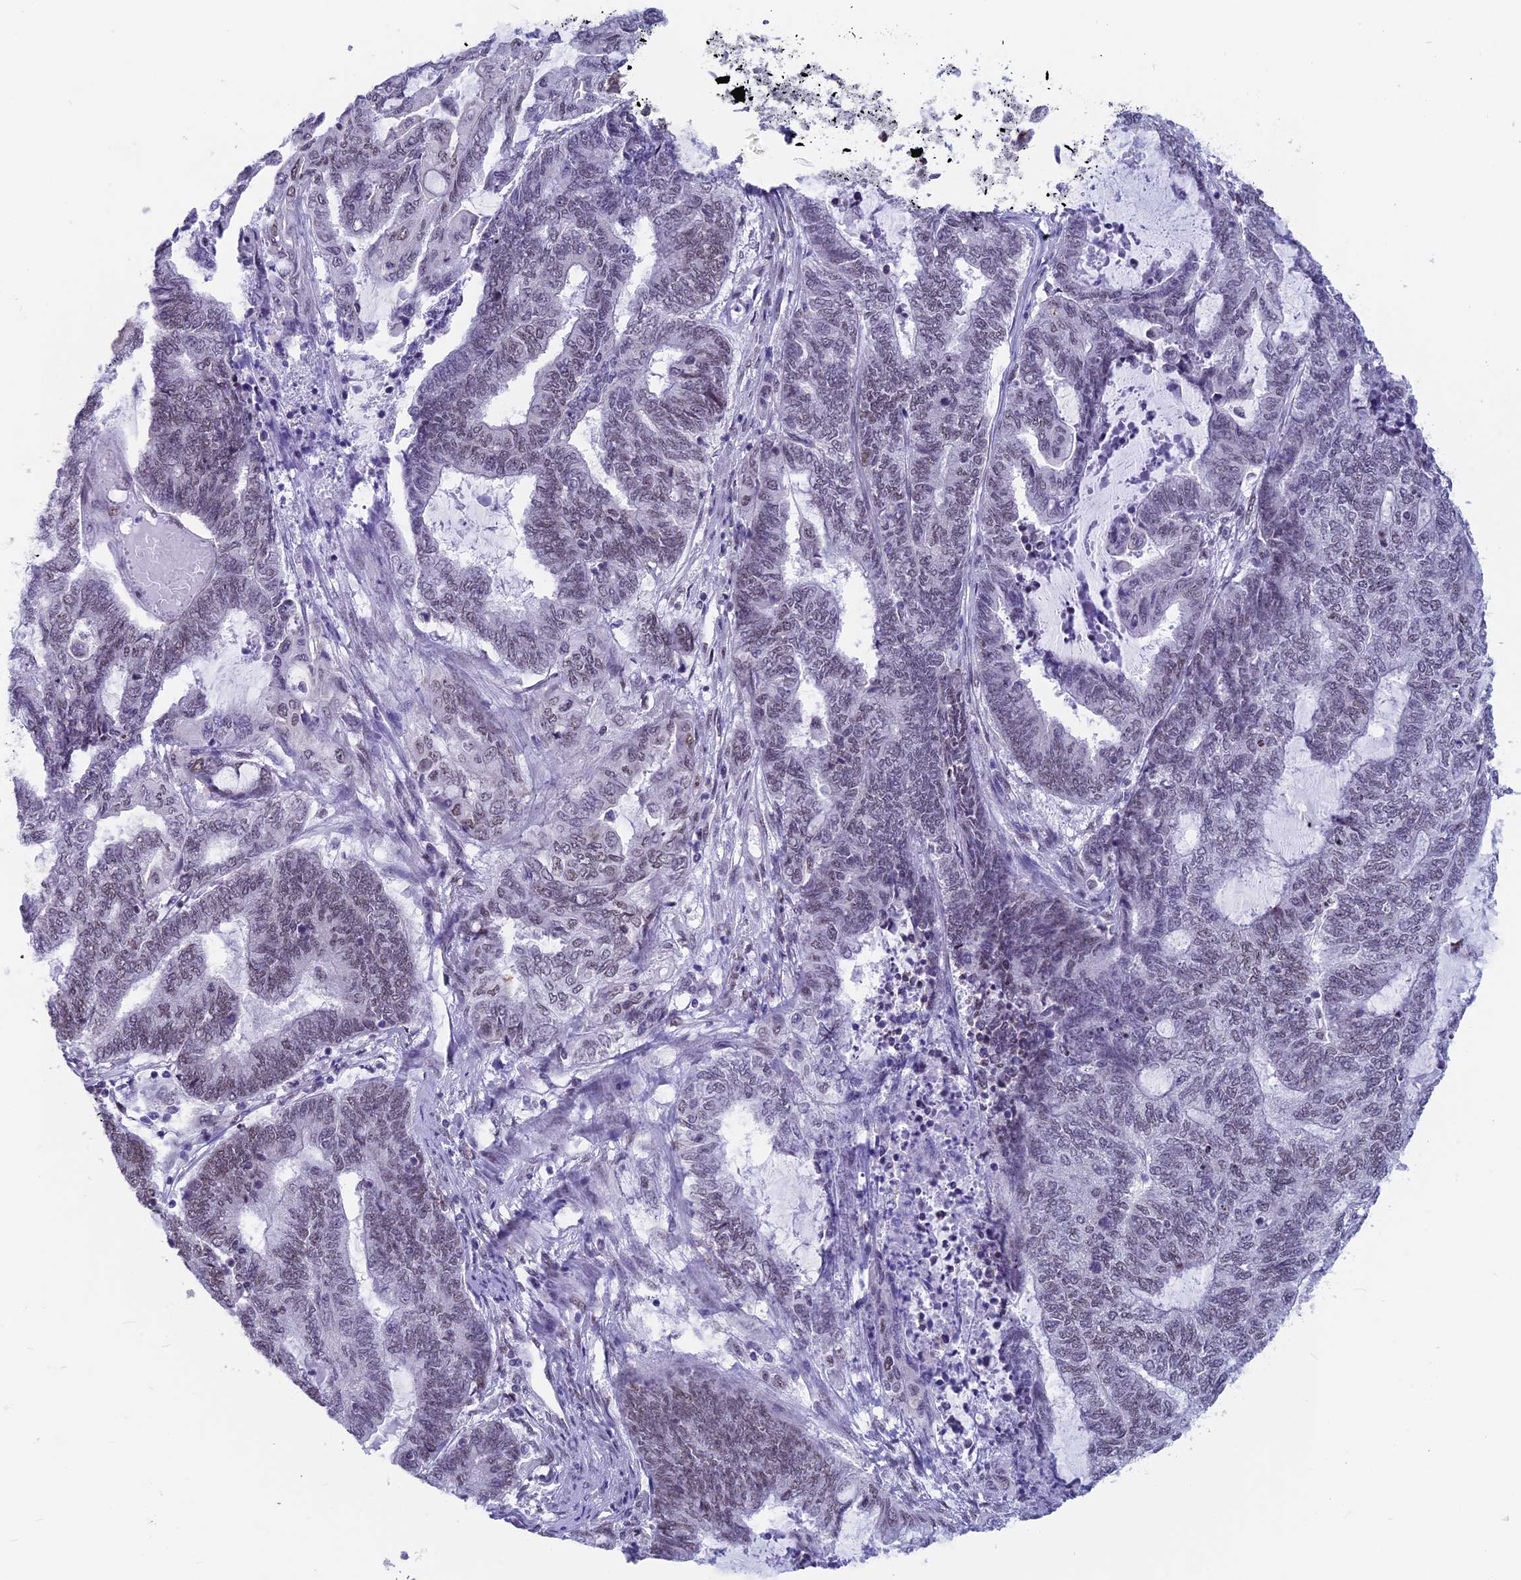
{"staining": {"intensity": "weak", "quantity": "<25%", "location": "nuclear"}, "tissue": "endometrial cancer", "cell_type": "Tumor cells", "image_type": "cancer", "snomed": [{"axis": "morphology", "description": "Adenocarcinoma, NOS"}, {"axis": "topography", "description": "Uterus"}, {"axis": "topography", "description": "Endometrium"}], "caption": "DAB (3,3'-diaminobenzidine) immunohistochemical staining of human endometrial cancer demonstrates no significant staining in tumor cells.", "gene": "SRSF5", "patient": {"sex": "female", "age": 70}}